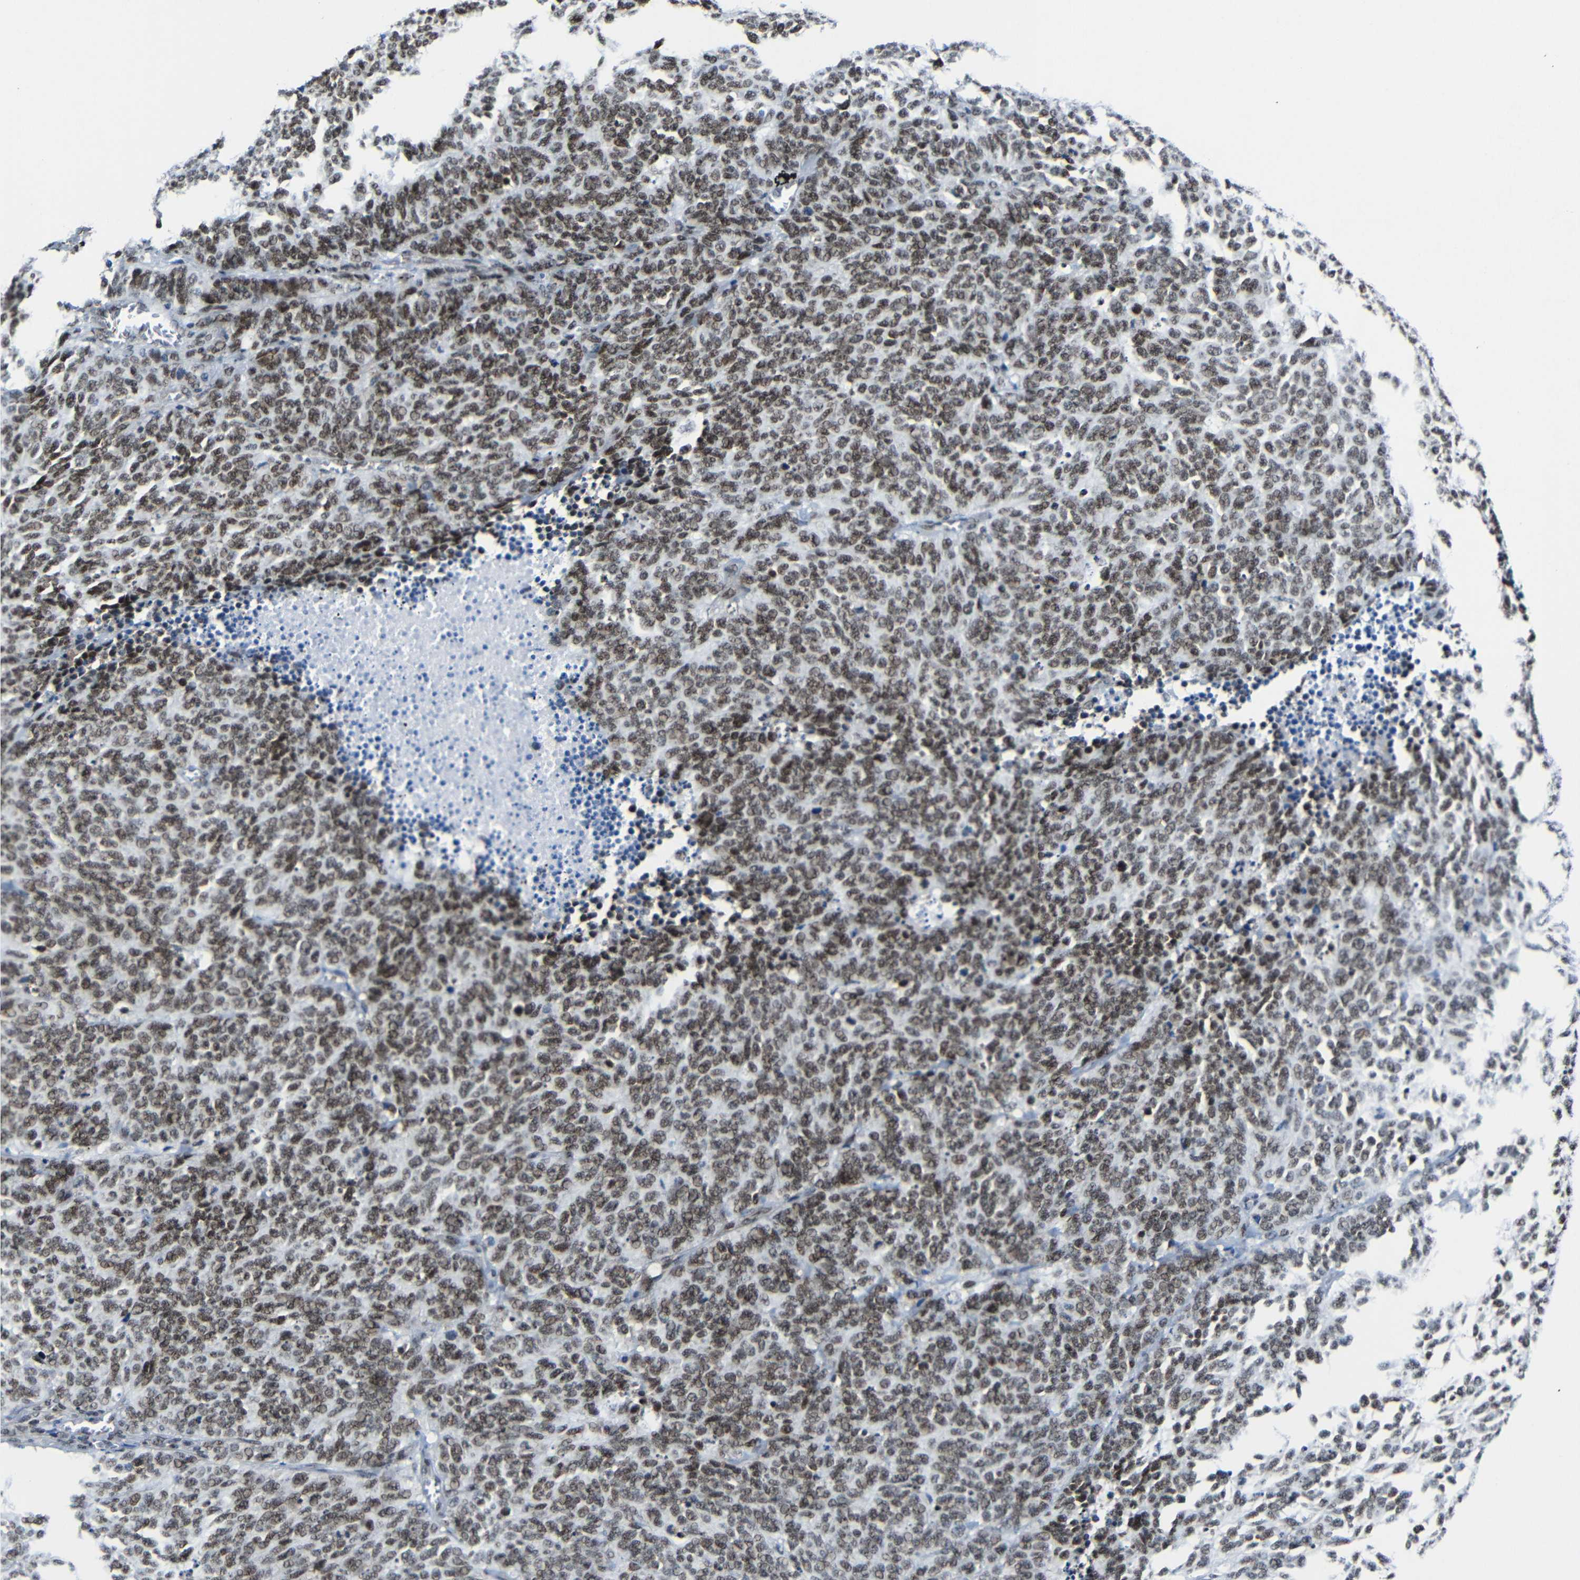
{"staining": {"intensity": "moderate", "quantity": ">75%", "location": "nuclear"}, "tissue": "lung cancer", "cell_type": "Tumor cells", "image_type": "cancer", "snomed": [{"axis": "morphology", "description": "Neoplasm, malignant, NOS"}, {"axis": "topography", "description": "Lung"}], "caption": "A brown stain highlights moderate nuclear staining of a protein in human lung cancer tumor cells.", "gene": "PTBP1", "patient": {"sex": "female", "age": 58}}